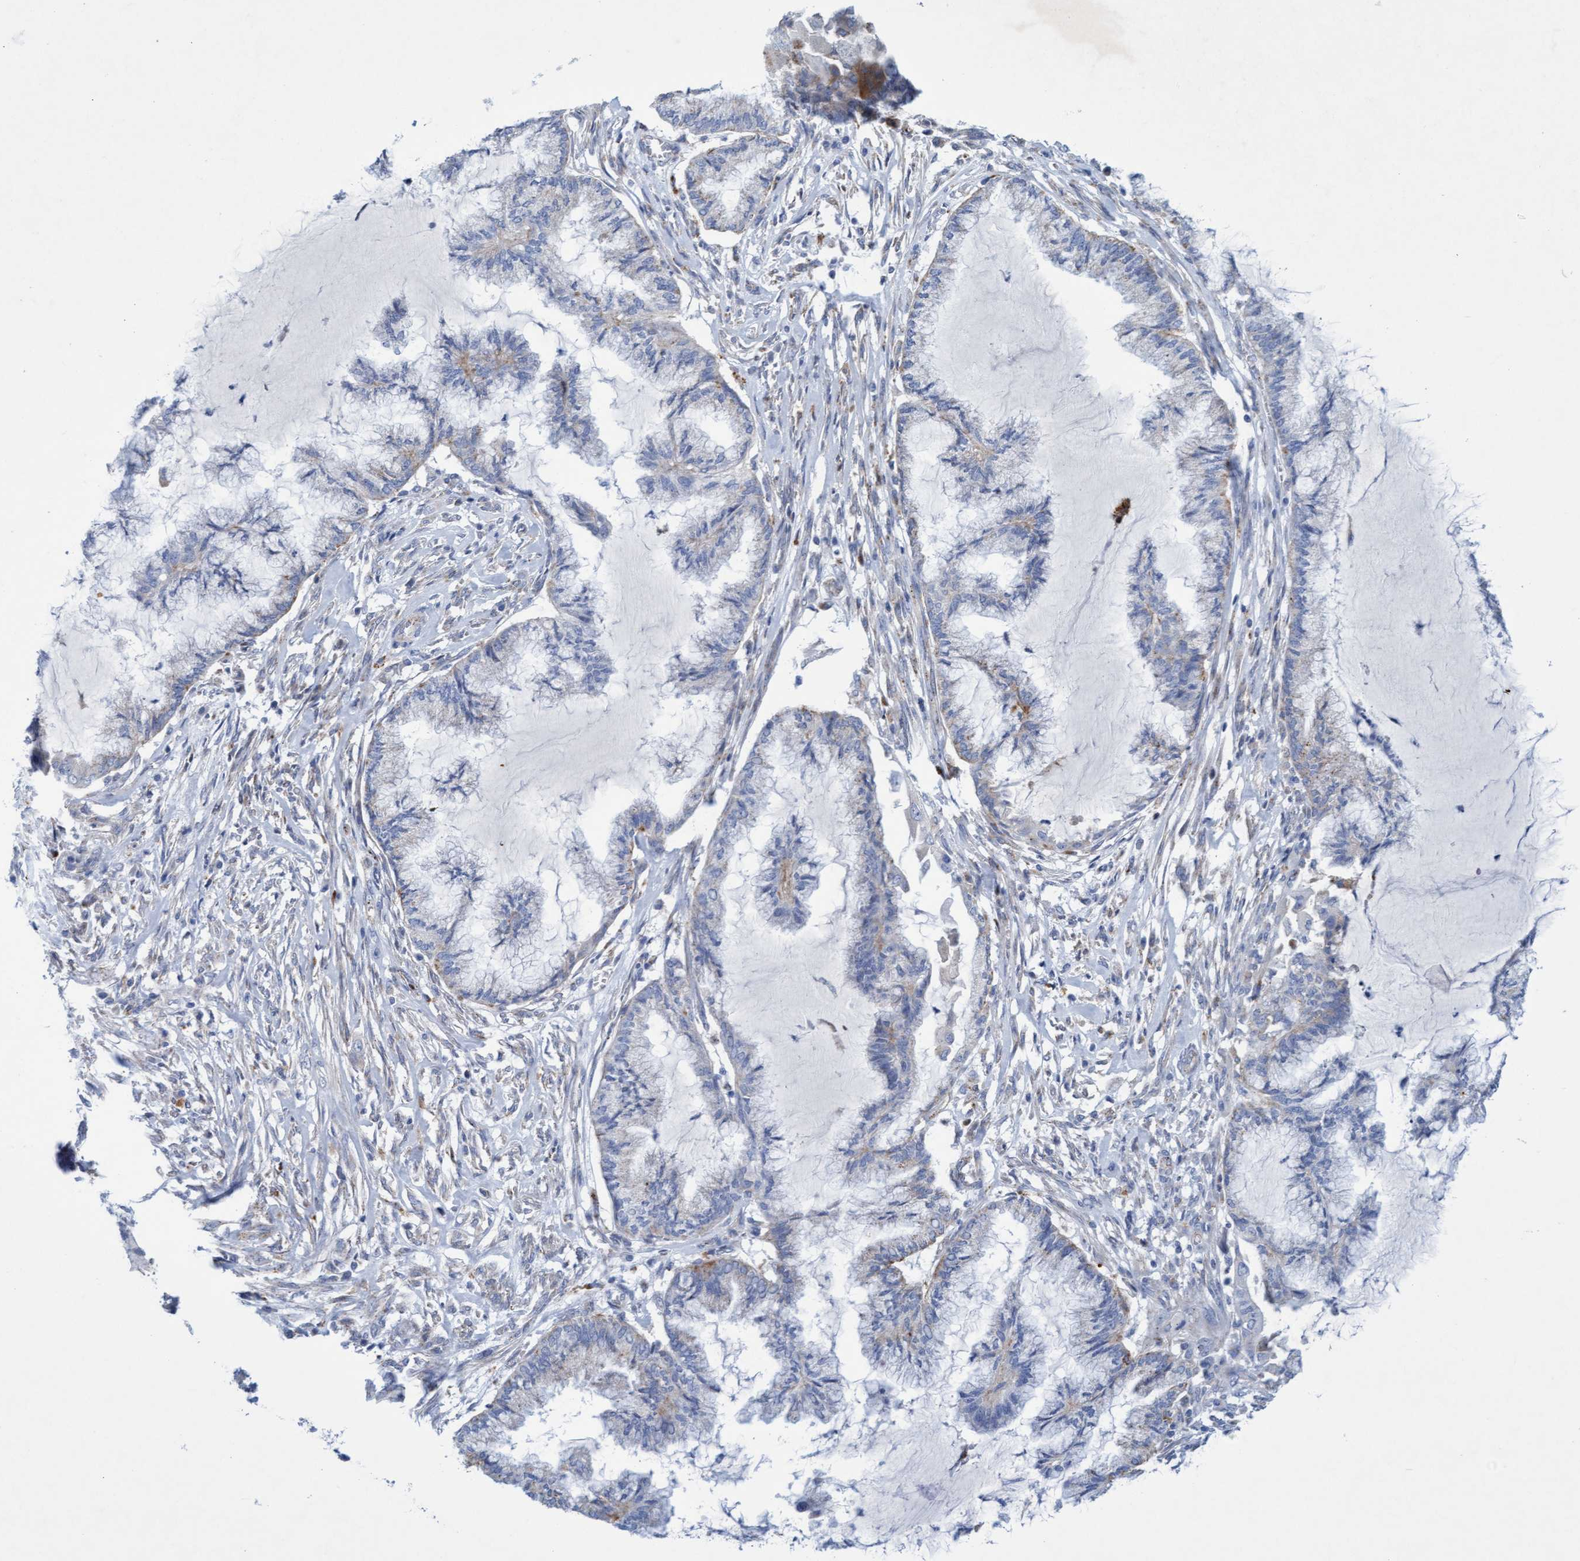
{"staining": {"intensity": "weak", "quantity": "<25%", "location": "cytoplasmic/membranous"}, "tissue": "endometrial cancer", "cell_type": "Tumor cells", "image_type": "cancer", "snomed": [{"axis": "morphology", "description": "Adenocarcinoma, NOS"}, {"axis": "topography", "description": "Endometrium"}], "caption": "The image reveals no significant staining in tumor cells of endometrial cancer (adenocarcinoma). (DAB (3,3'-diaminobenzidine) immunohistochemistry visualized using brightfield microscopy, high magnification).", "gene": "SGSH", "patient": {"sex": "female", "age": 86}}